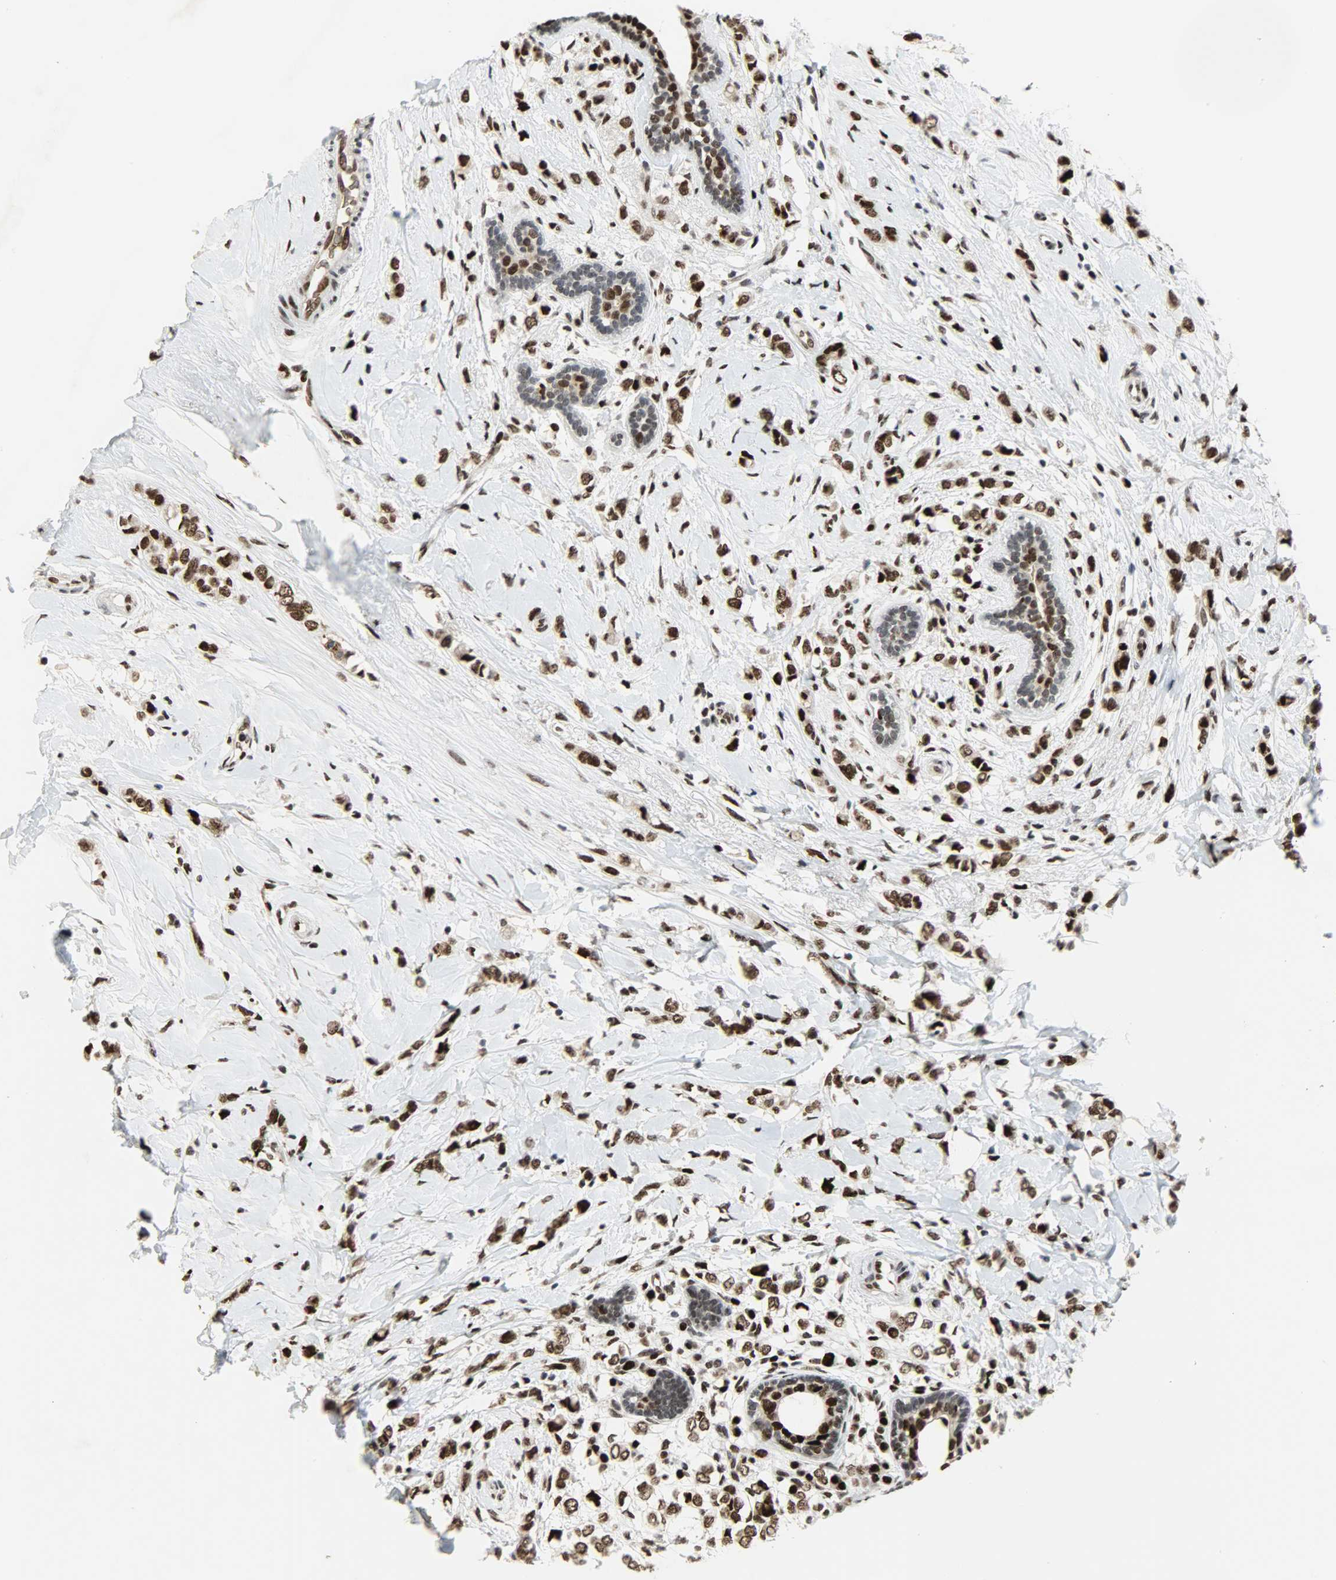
{"staining": {"intensity": "strong", "quantity": ">75%", "location": "cytoplasmic/membranous,nuclear"}, "tissue": "breast cancer", "cell_type": "Tumor cells", "image_type": "cancer", "snomed": [{"axis": "morphology", "description": "Normal tissue, NOS"}, {"axis": "morphology", "description": "Lobular carcinoma"}, {"axis": "topography", "description": "Breast"}], "caption": "Tumor cells display high levels of strong cytoplasmic/membranous and nuclear staining in about >75% of cells in human breast cancer.", "gene": "SNAI1", "patient": {"sex": "female", "age": 47}}